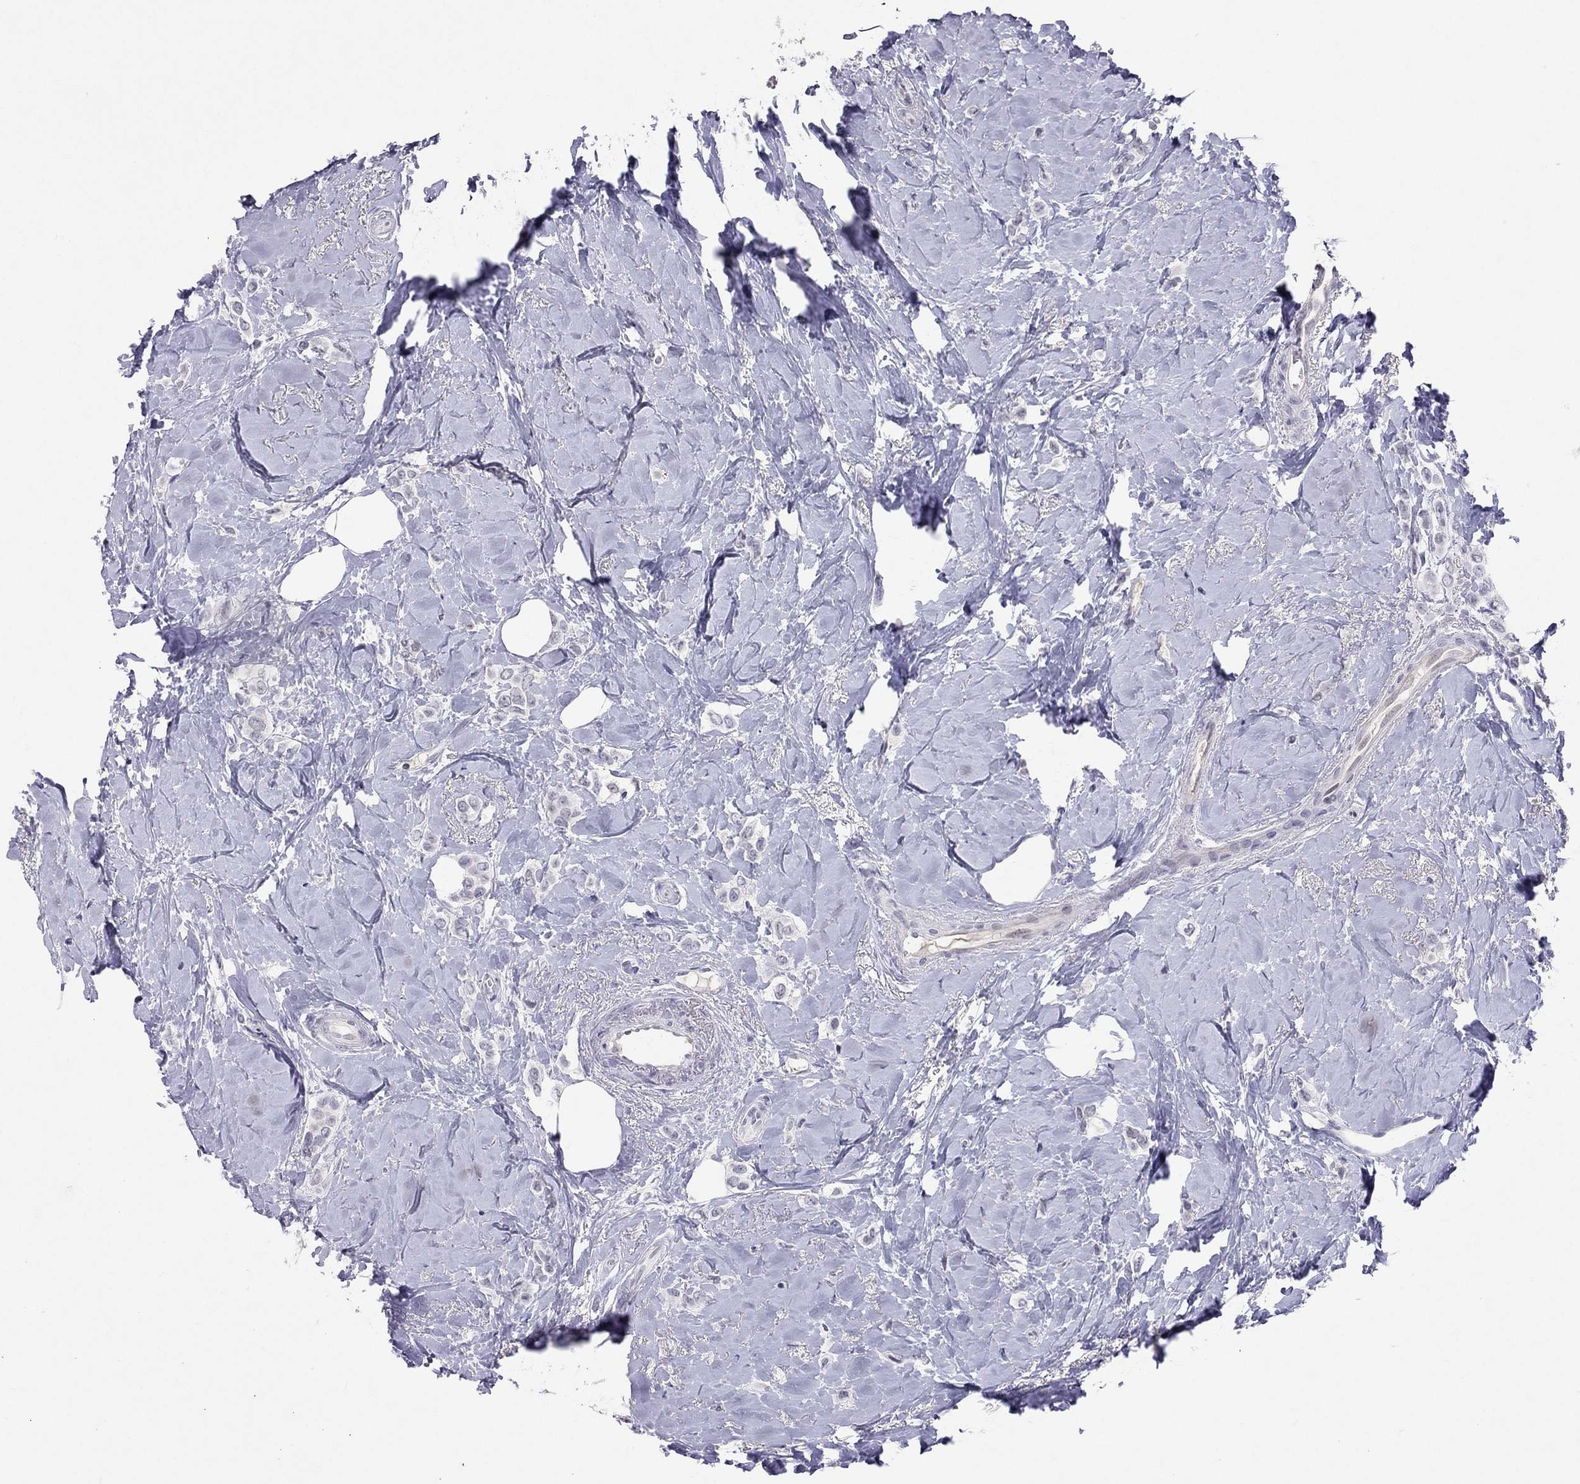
{"staining": {"intensity": "negative", "quantity": "none", "location": "none"}, "tissue": "breast cancer", "cell_type": "Tumor cells", "image_type": "cancer", "snomed": [{"axis": "morphology", "description": "Lobular carcinoma"}, {"axis": "topography", "description": "Breast"}], "caption": "This micrograph is of lobular carcinoma (breast) stained with immunohistochemistry (IHC) to label a protein in brown with the nuclei are counter-stained blue. There is no staining in tumor cells. Brightfield microscopy of IHC stained with DAB (3,3'-diaminobenzidine) (brown) and hematoxylin (blue), captured at high magnification.", "gene": "JHY", "patient": {"sex": "female", "age": 66}}